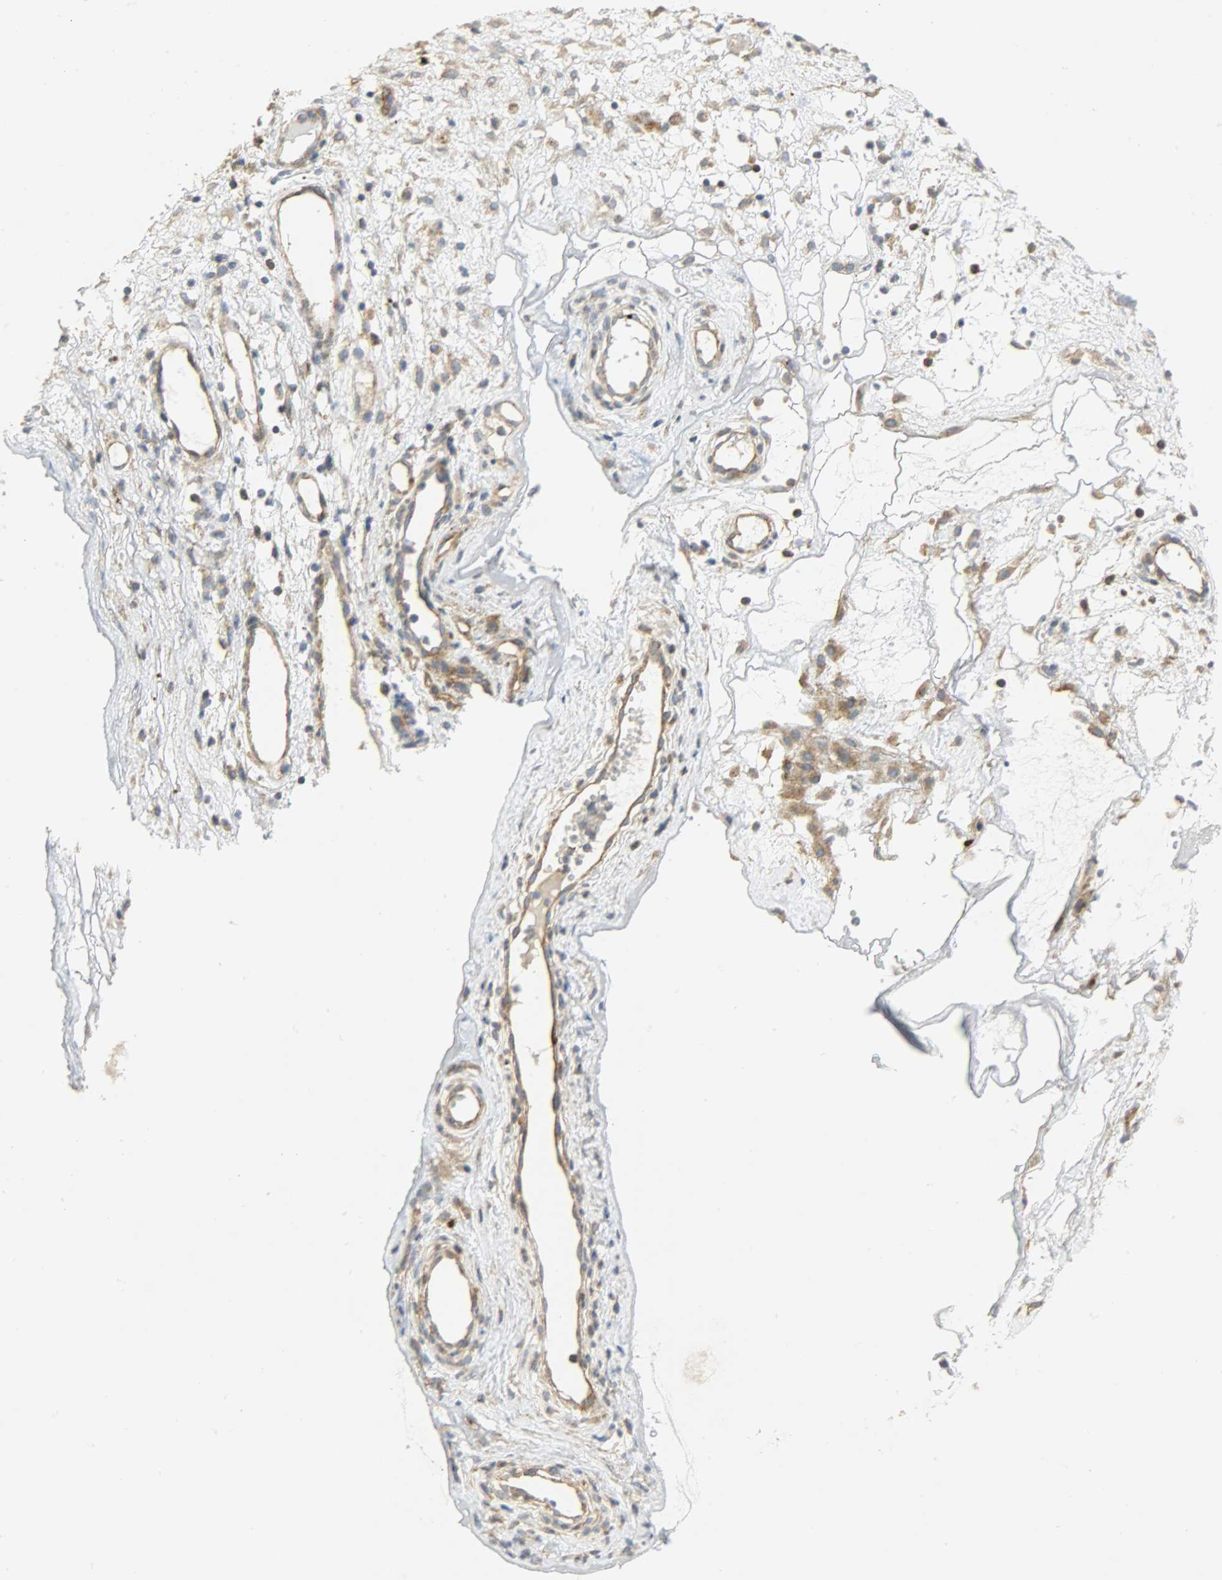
{"staining": {"intensity": "moderate", "quantity": ">75%", "location": "cytoplasmic/membranous"}, "tissue": "ovarian cancer", "cell_type": "Tumor cells", "image_type": "cancer", "snomed": [{"axis": "morphology", "description": "Carcinoma, endometroid"}, {"axis": "topography", "description": "Ovary"}], "caption": "Ovarian cancer (endometroid carcinoma) stained with a brown dye exhibits moderate cytoplasmic/membranous positive staining in about >75% of tumor cells.", "gene": "GIT2", "patient": {"sex": "female", "age": 42}}